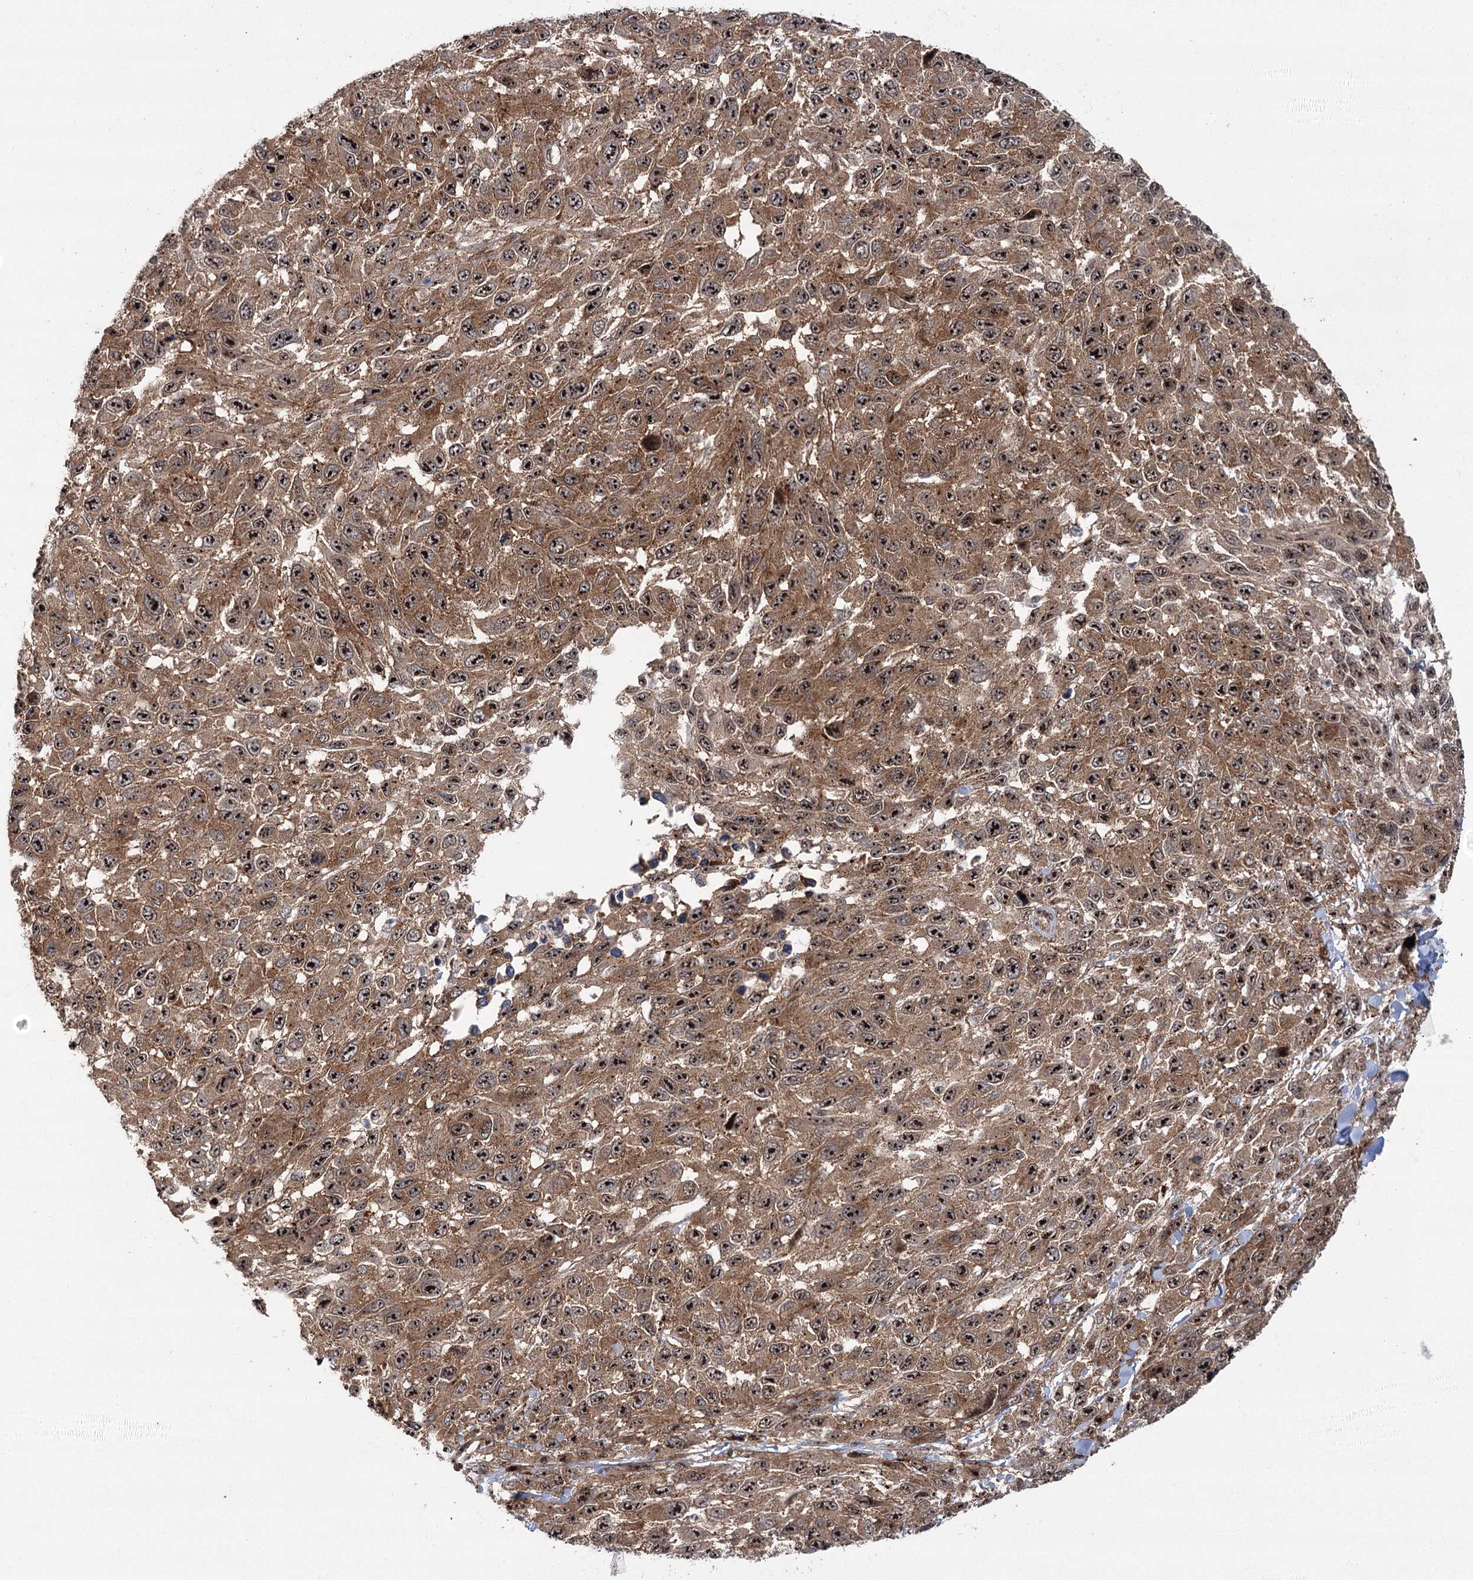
{"staining": {"intensity": "moderate", "quantity": ">75%", "location": "cytoplasmic/membranous,nuclear"}, "tissue": "melanoma", "cell_type": "Tumor cells", "image_type": "cancer", "snomed": [{"axis": "morphology", "description": "Normal tissue, NOS"}, {"axis": "morphology", "description": "Malignant melanoma, NOS"}, {"axis": "topography", "description": "Skin"}], "caption": "Protein staining of malignant melanoma tissue demonstrates moderate cytoplasmic/membranous and nuclear expression in about >75% of tumor cells.", "gene": "PARM1", "patient": {"sex": "female", "age": 96}}